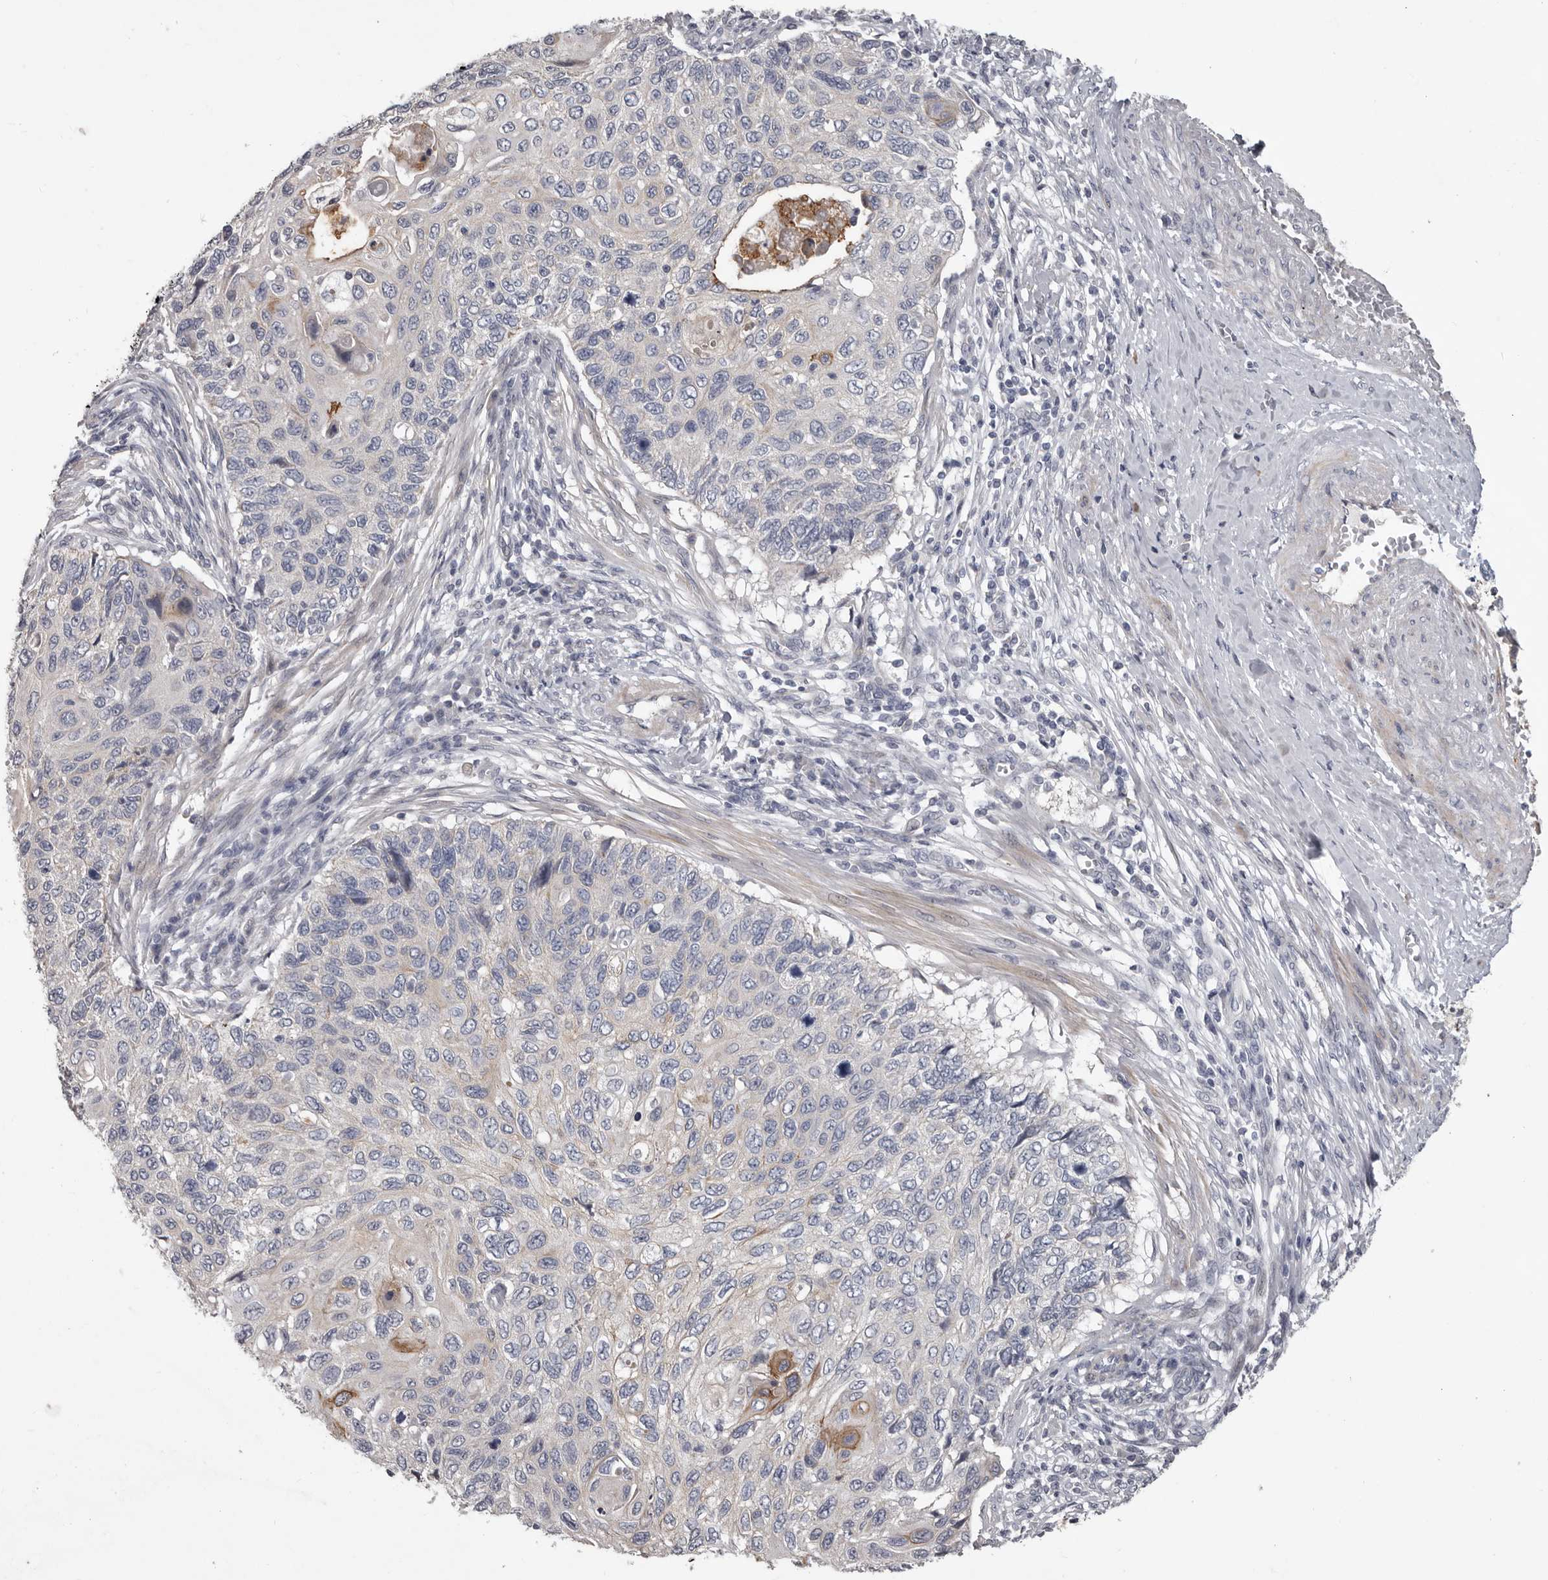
{"staining": {"intensity": "moderate", "quantity": "<25%", "location": "cytoplasmic/membranous"}, "tissue": "cervical cancer", "cell_type": "Tumor cells", "image_type": "cancer", "snomed": [{"axis": "morphology", "description": "Squamous cell carcinoma, NOS"}, {"axis": "topography", "description": "Cervix"}], "caption": "Human cervical cancer (squamous cell carcinoma) stained with a protein marker reveals moderate staining in tumor cells.", "gene": "LPAR6", "patient": {"sex": "female", "age": 70}}